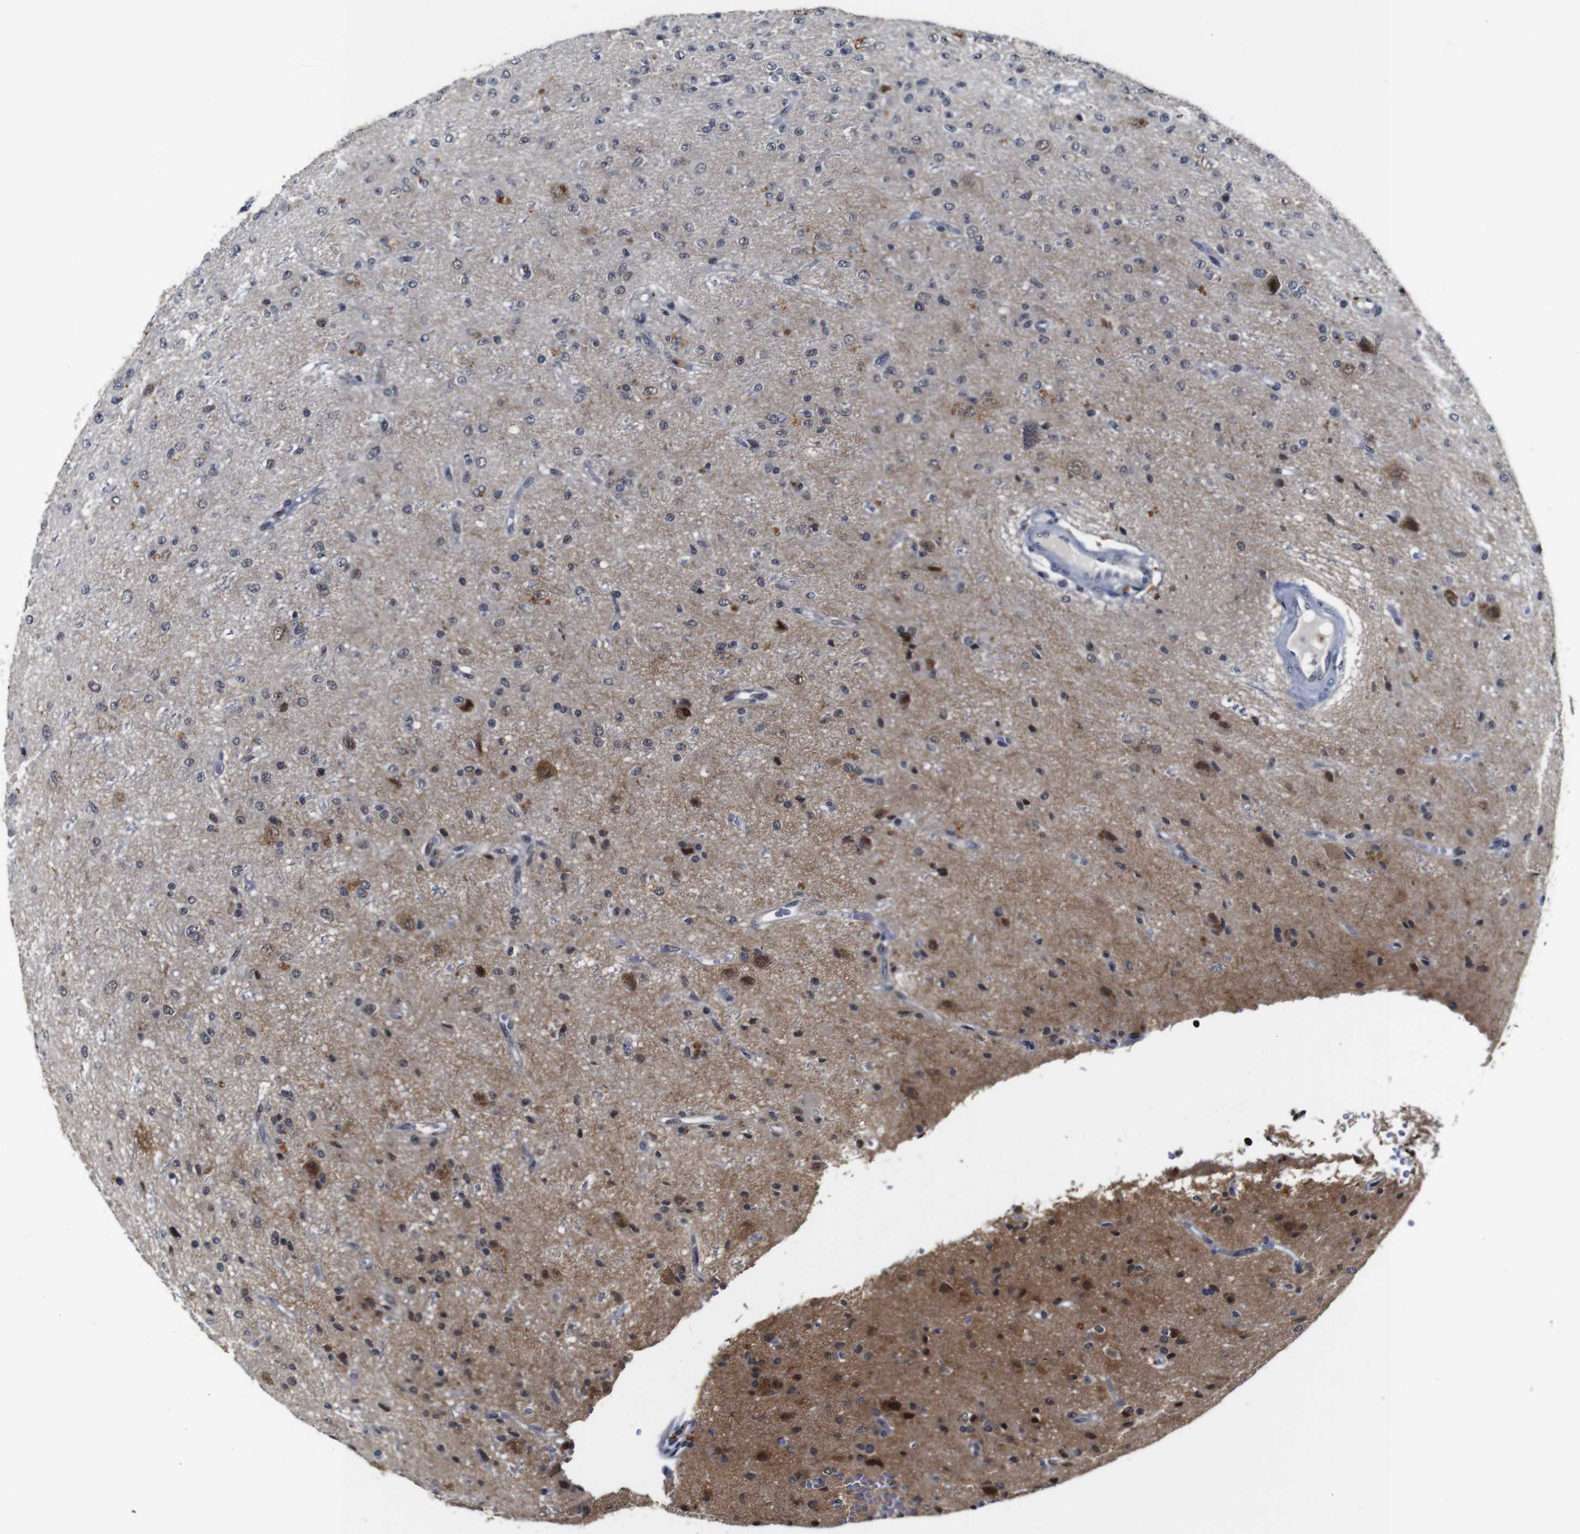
{"staining": {"intensity": "moderate", "quantity": "<25%", "location": "nuclear"}, "tissue": "glioma", "cell_type": "Tumor cells", "image_type": "cancer", "snomed": [{"axis": "morphology", "description": "Glioma, malignant, High grade"}, {"axis": "topography", "description": "pancreas cauda"}], "caption": "Glioma stained for a protein shows moderate nuclear positivity in tumor cells.", "gene": "NTRK3", "patient": {"sex": "male", "age": 60}}